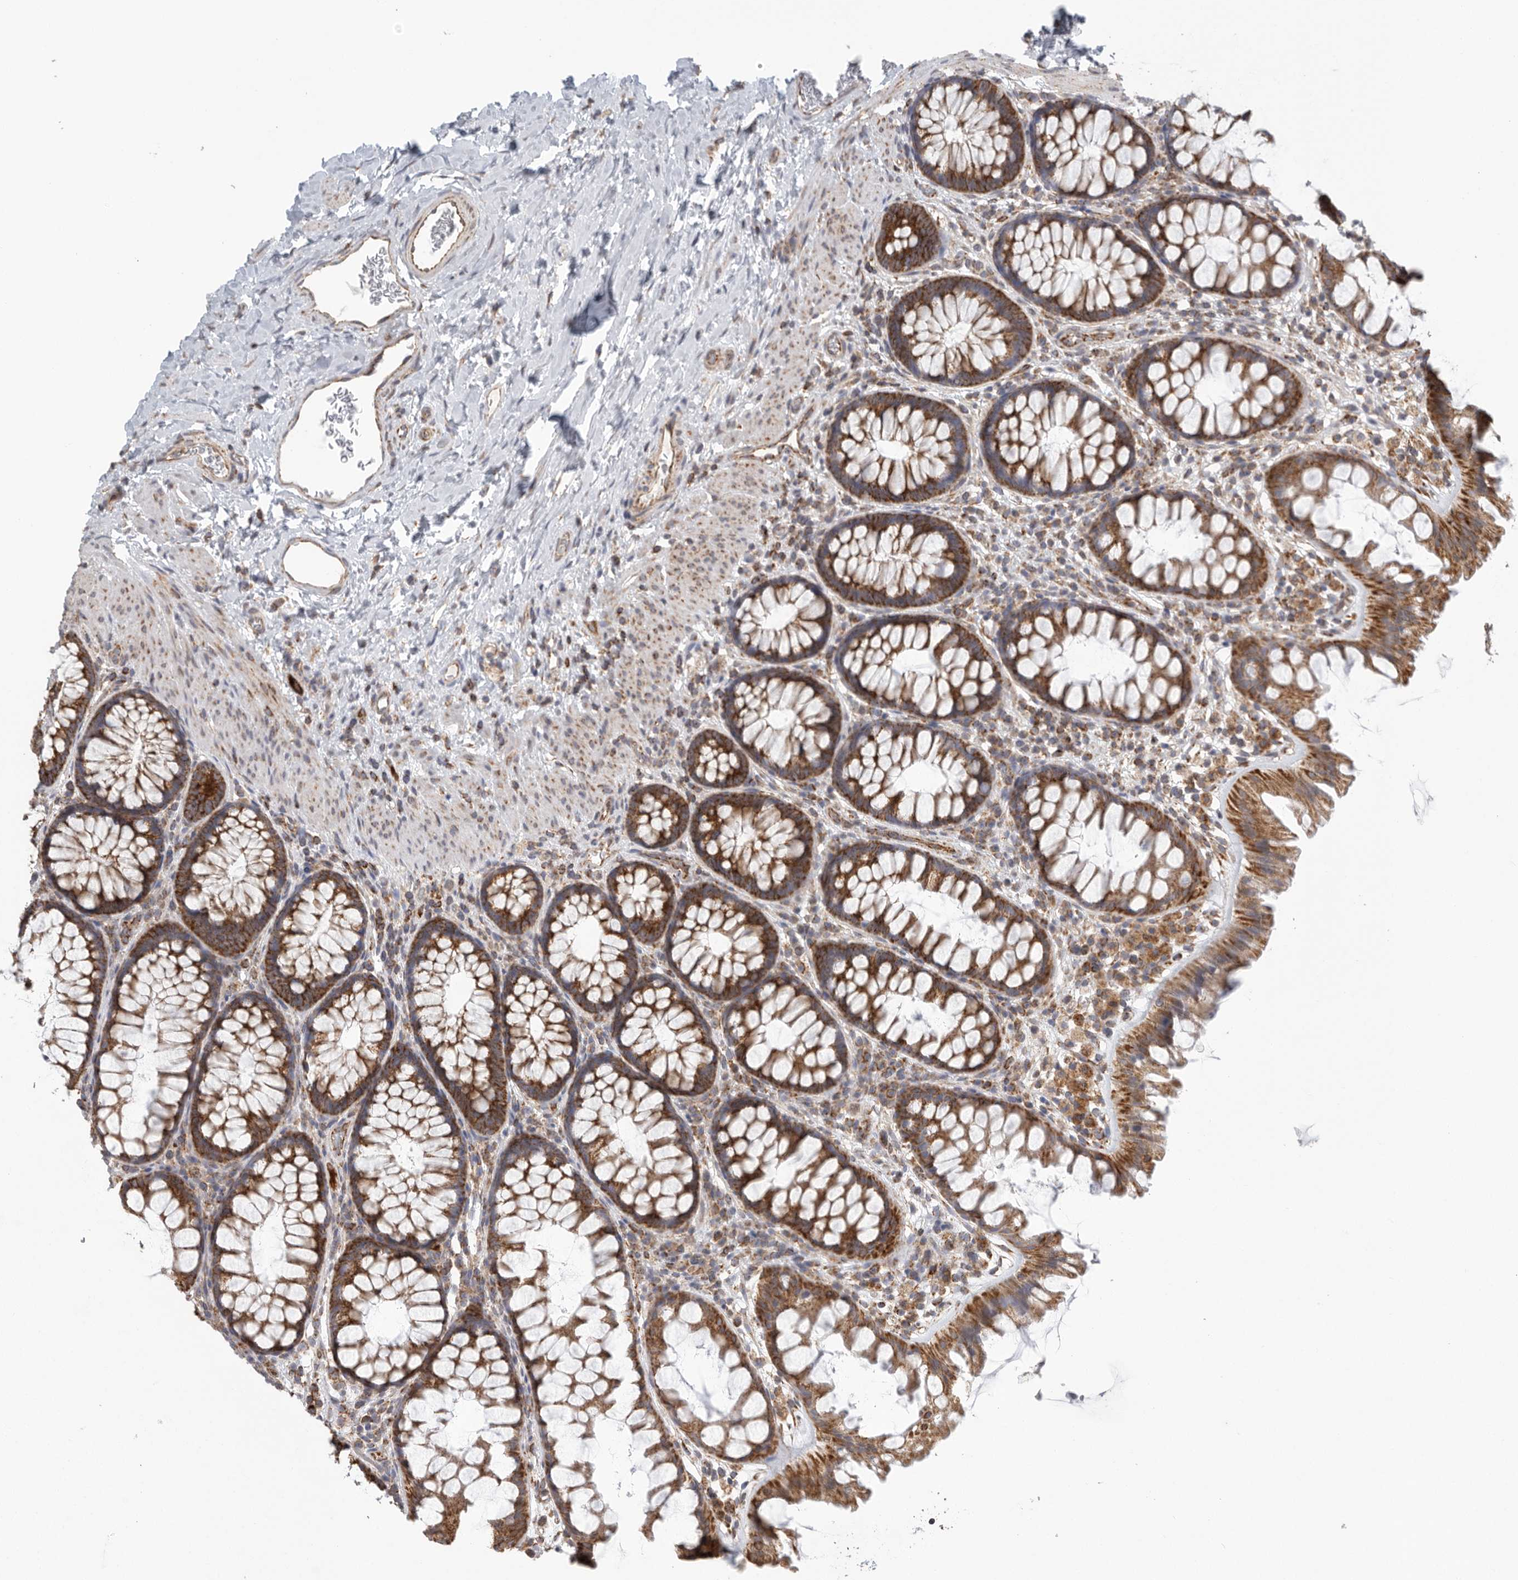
{"staining": {"intensity": "moderate", "quantity": ">75%", "location": "cytoplasmic/membranous"}, "tissue": "colon", "cell_type": "Endothelial cells", "image_type": "normal", "snomed": [{"axis": "morphology", "description": "Normal tissue, NOS"}, {"axis": "topography", "description": "Colon"}], "caption": "Immunohistochemical staining of benign human colon shows >75% levels of moderate cytoplasmic/membranous protein staining in about >75% of endothelial cells.", "gene": "FKBP8", "patient": {"sex": "female", "age": 62}}